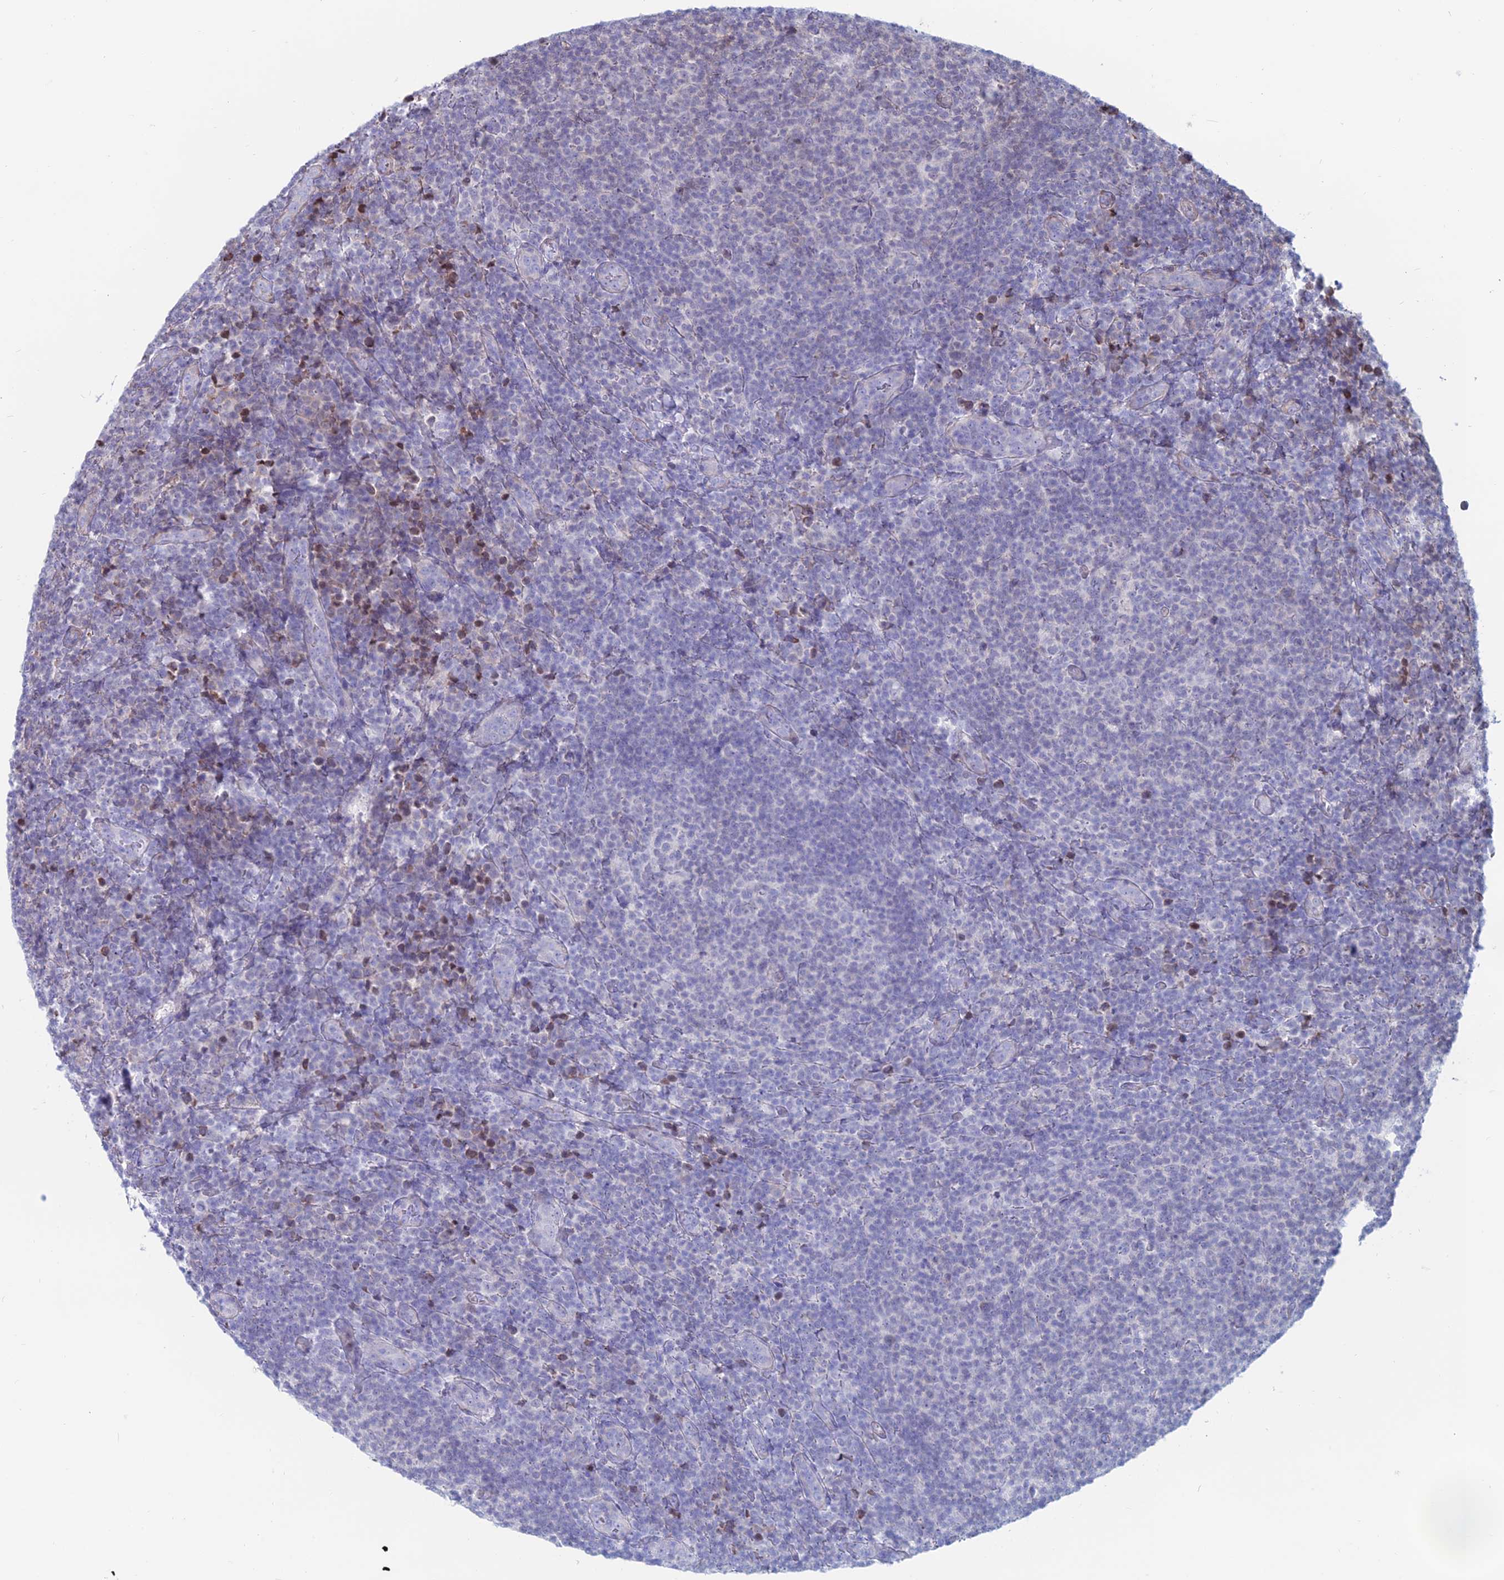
{"staining": {"intensity": "negative", "quantity": "none", "location": "none"}, "tissue": "lymphoma", "cell_type": "Tumor cells", "image_type": "cancer", "snomed": [{"axis": "morphology", "description": "Malignant lymphoma, non-Hodgkin's type, Low grade"}, {"axis": "topography", "description": "Lymph node"}], "caption": "The histopathology image demonstrates no significant staining in tumor cells of malignant lymphoma, non-Hodgkin's type (low-grade).", "gene": "CERS6", "patient": {"sex": "male", "age": 66}}